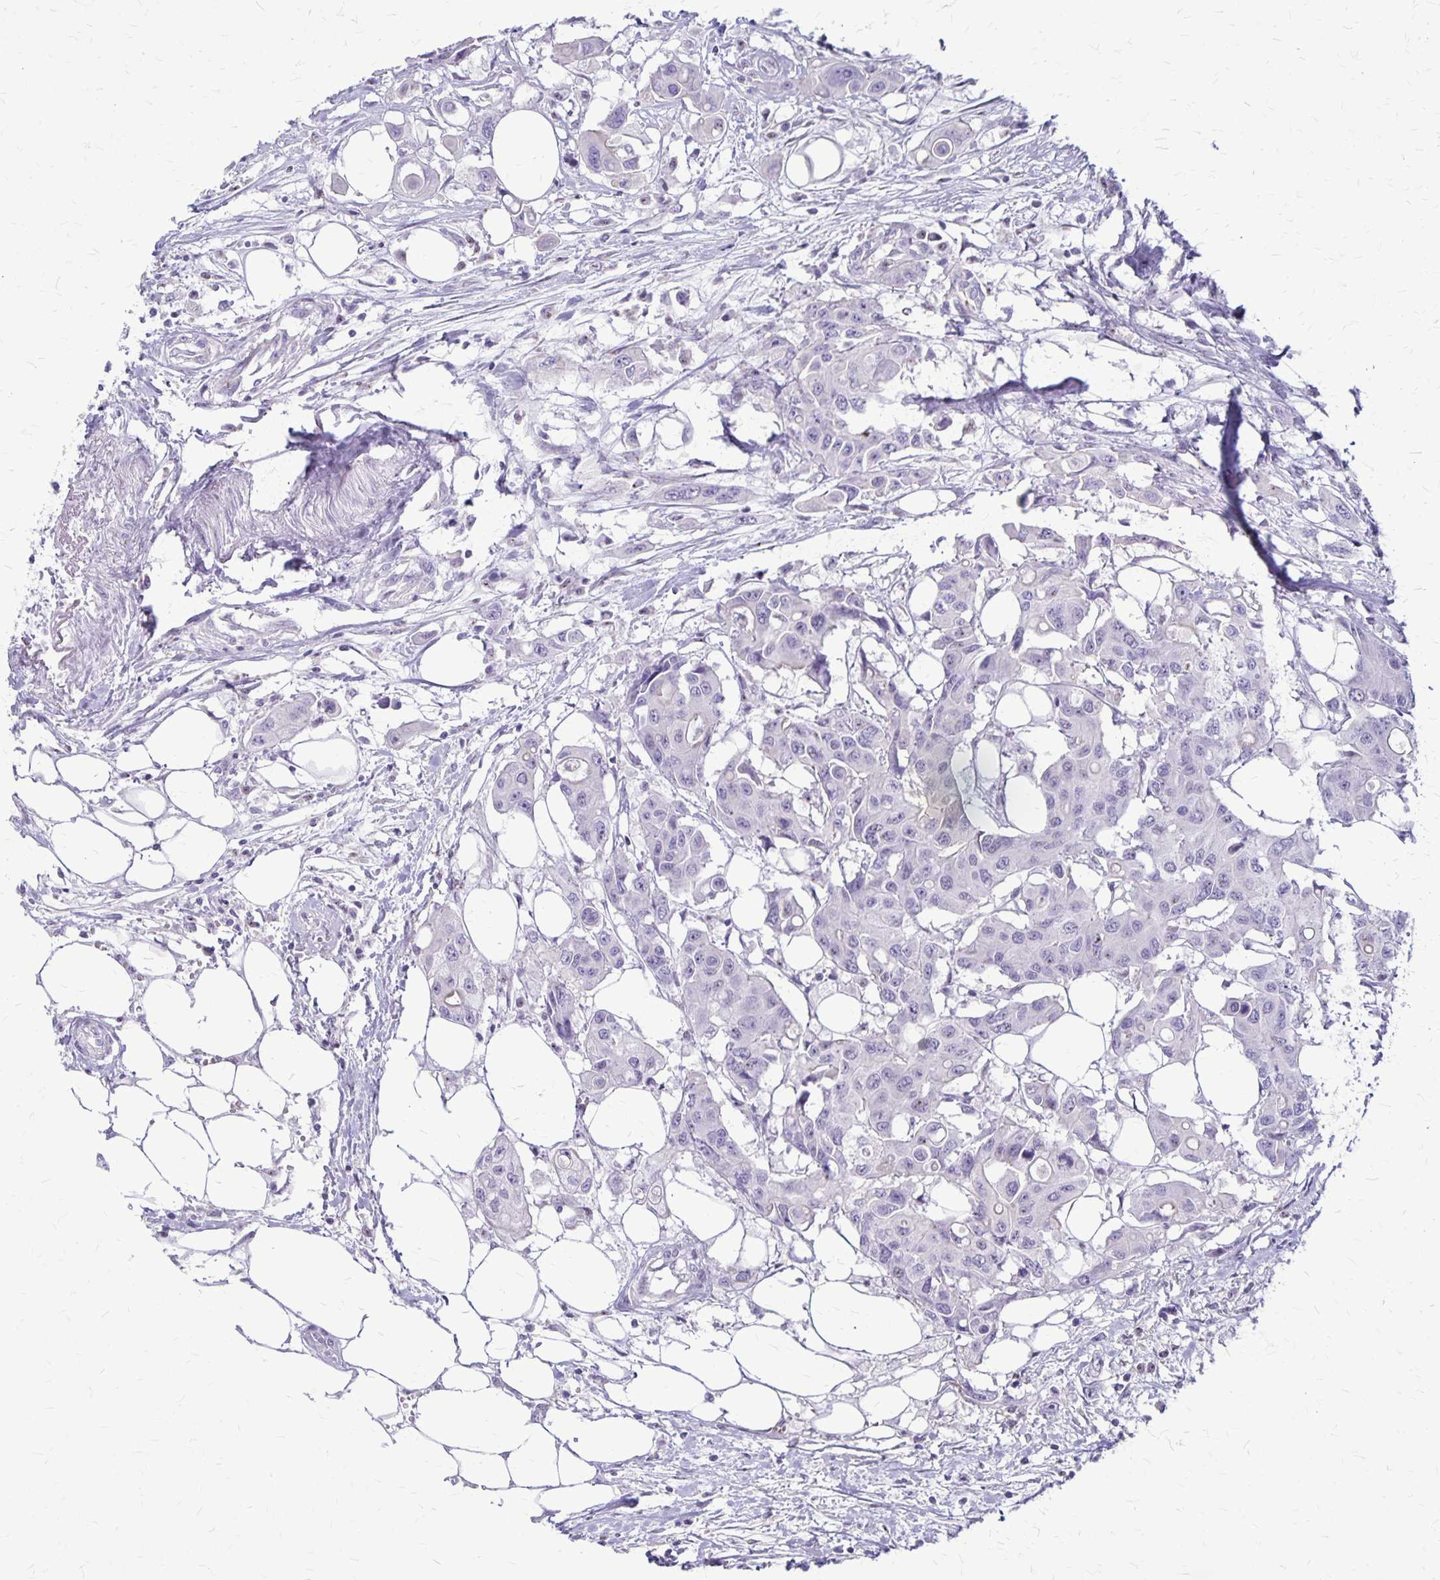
{"staining": {"intensity": "negative", "quantity": "none", "location": "none"}, "tissue": "colorectal cancer", "cell_type": "Tumor cells", "image_type": "cancer", "snomed": [{"axis": "morphology", "description": "Adenocarcinoma, NOS"}, {"axis": "topography", "description": "Colon"}], "caption": "The immunohistochemistry (IHC) photomicrograph has no significant expression in tumor cells of adenocarcinoma (colorectal) tissue.", "gene": "GP9", "patient": {"sex": "male", "age": 77}}